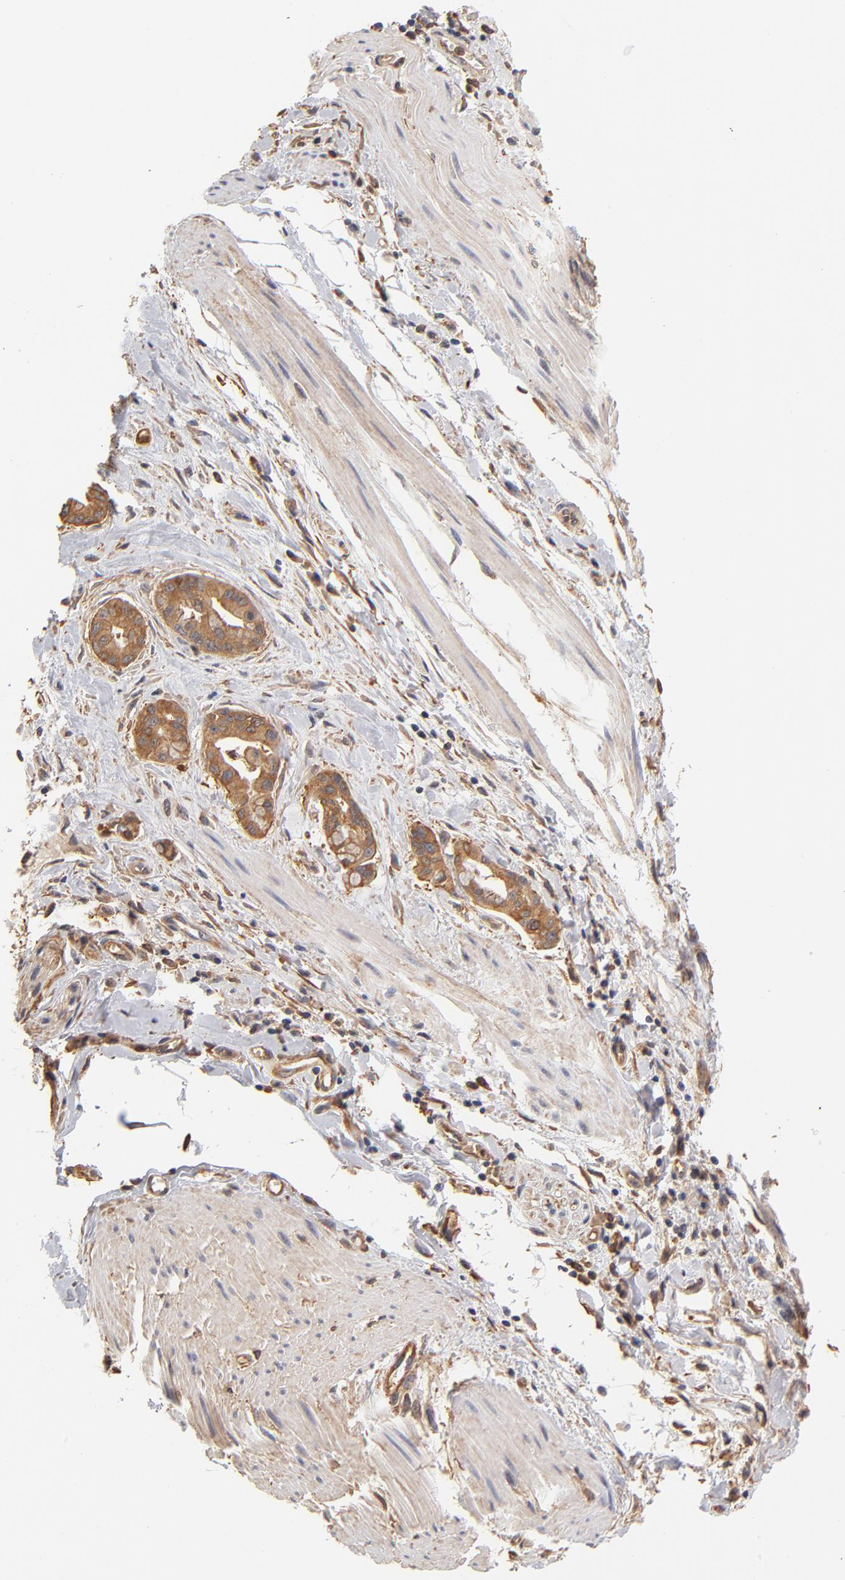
{"staining": {"intensity": "moderate", "quantity": ">75%", "location": "cytoplasmic/membranous"}, "tissue": "pancreatic cancer", "cell_type": "Tumor cells", "image_type": "cancer", "snomed": [{"axis": "morphology", "description": "Adenocarcinoma, NOS"}, {"axis": "topography", "description": "Pancreas"}], "caption": "Protein expression analysis of human adenocarcinoma (pancreatic) reveals moderate cytoplasmic/membranous staining in about >75% of tumor cells.", "gene": "FCMR", "patient": {"sex": "male", "age": 59}}